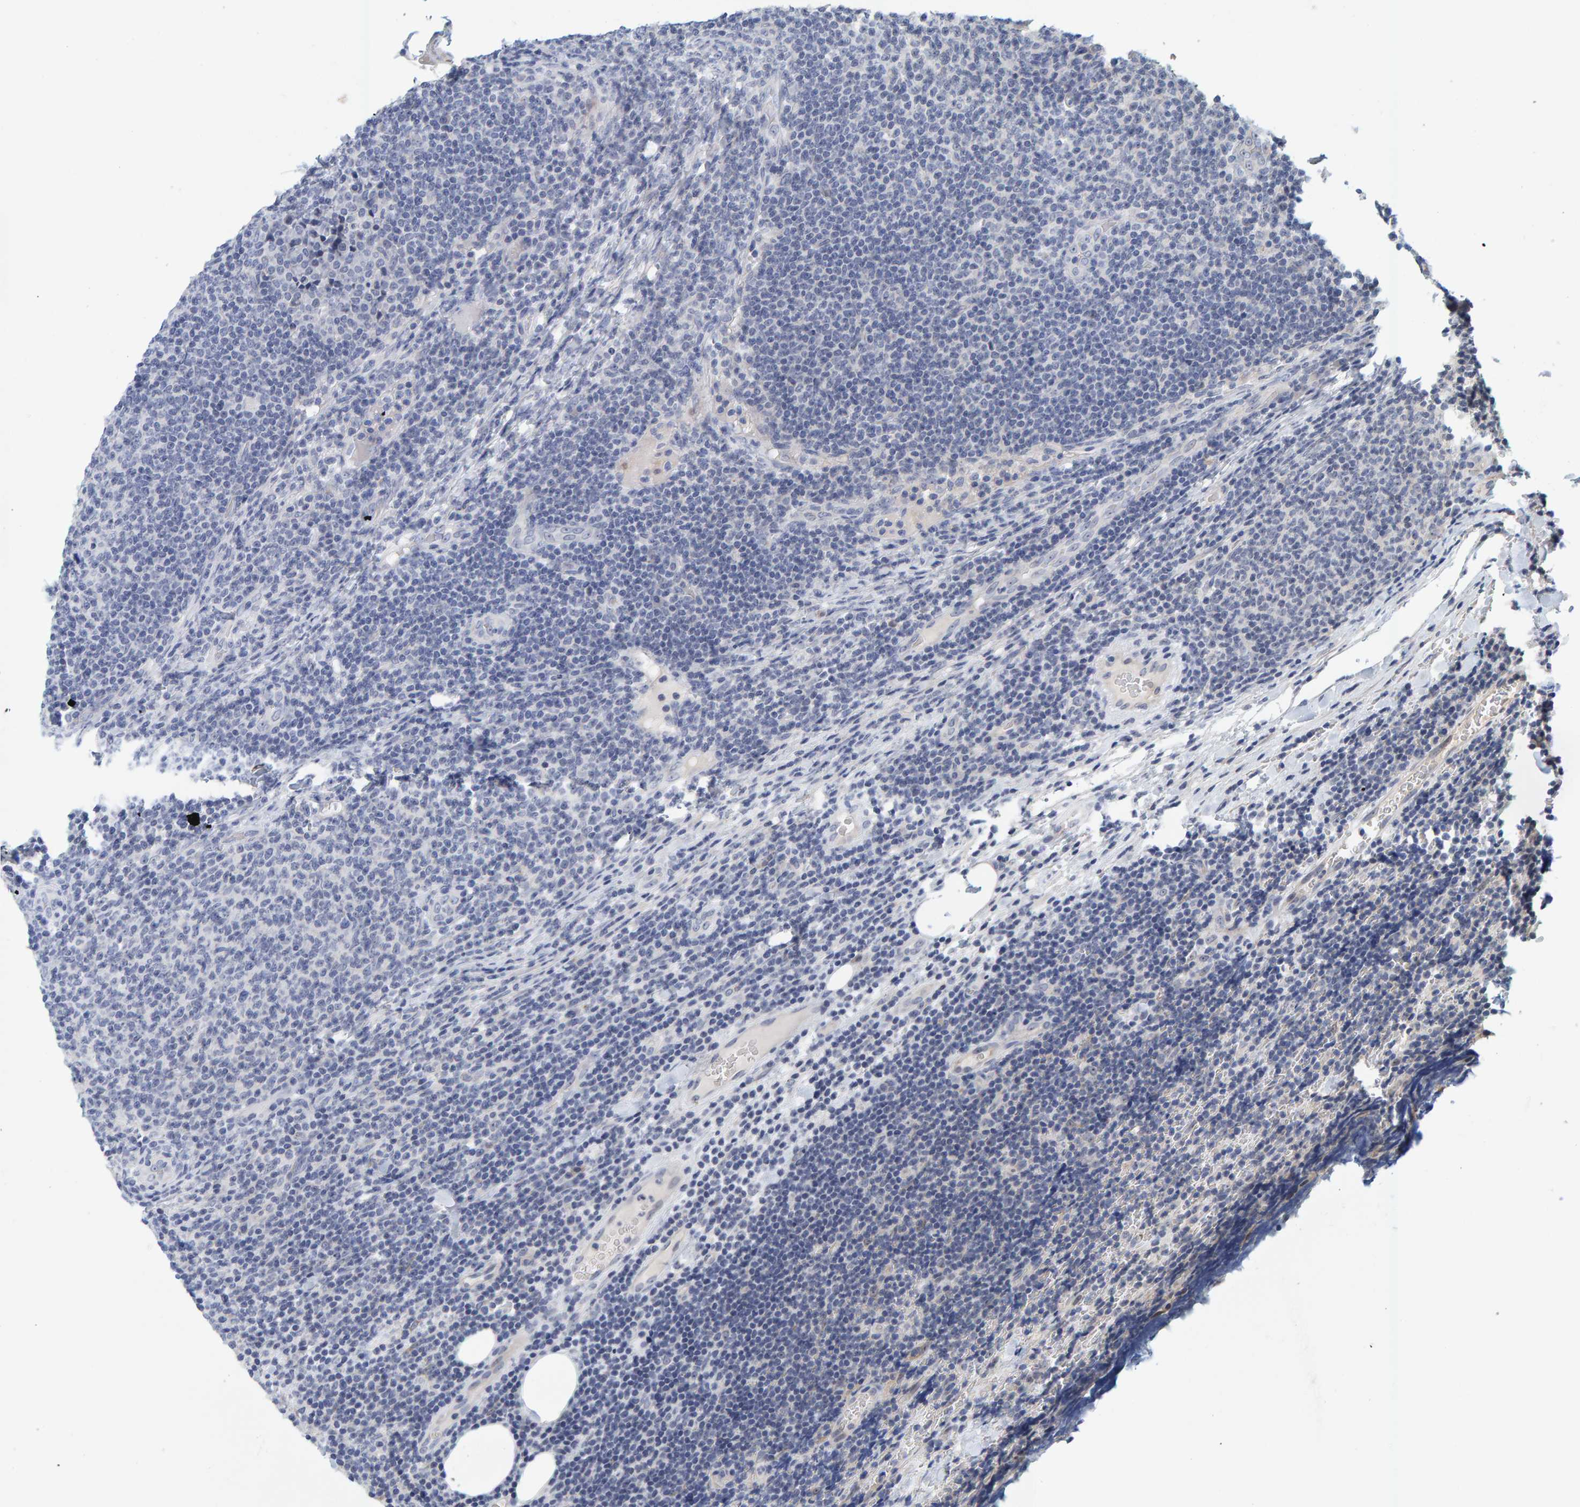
{"staining": {"intensity": "negative", "quantity": "none", "location": "none"}, "tissue": "lymphoma", "cell_type": "Tumor cells", "image_type": "cancer", "snomed": [{"axis": "morphology", "description": "Malignant lymphoma, non-Hodgkin's type, Low grade"}, {"axis": "topography", "description": "Lymph node"}], "caption": "DAB (3,3'-diaminobenzidine) immunohistochemical staining of human lymphoma shows no significant positivity in tumor cells.", "gene": "ZNF77", "patient": {"sex": "male", "age": 66}}